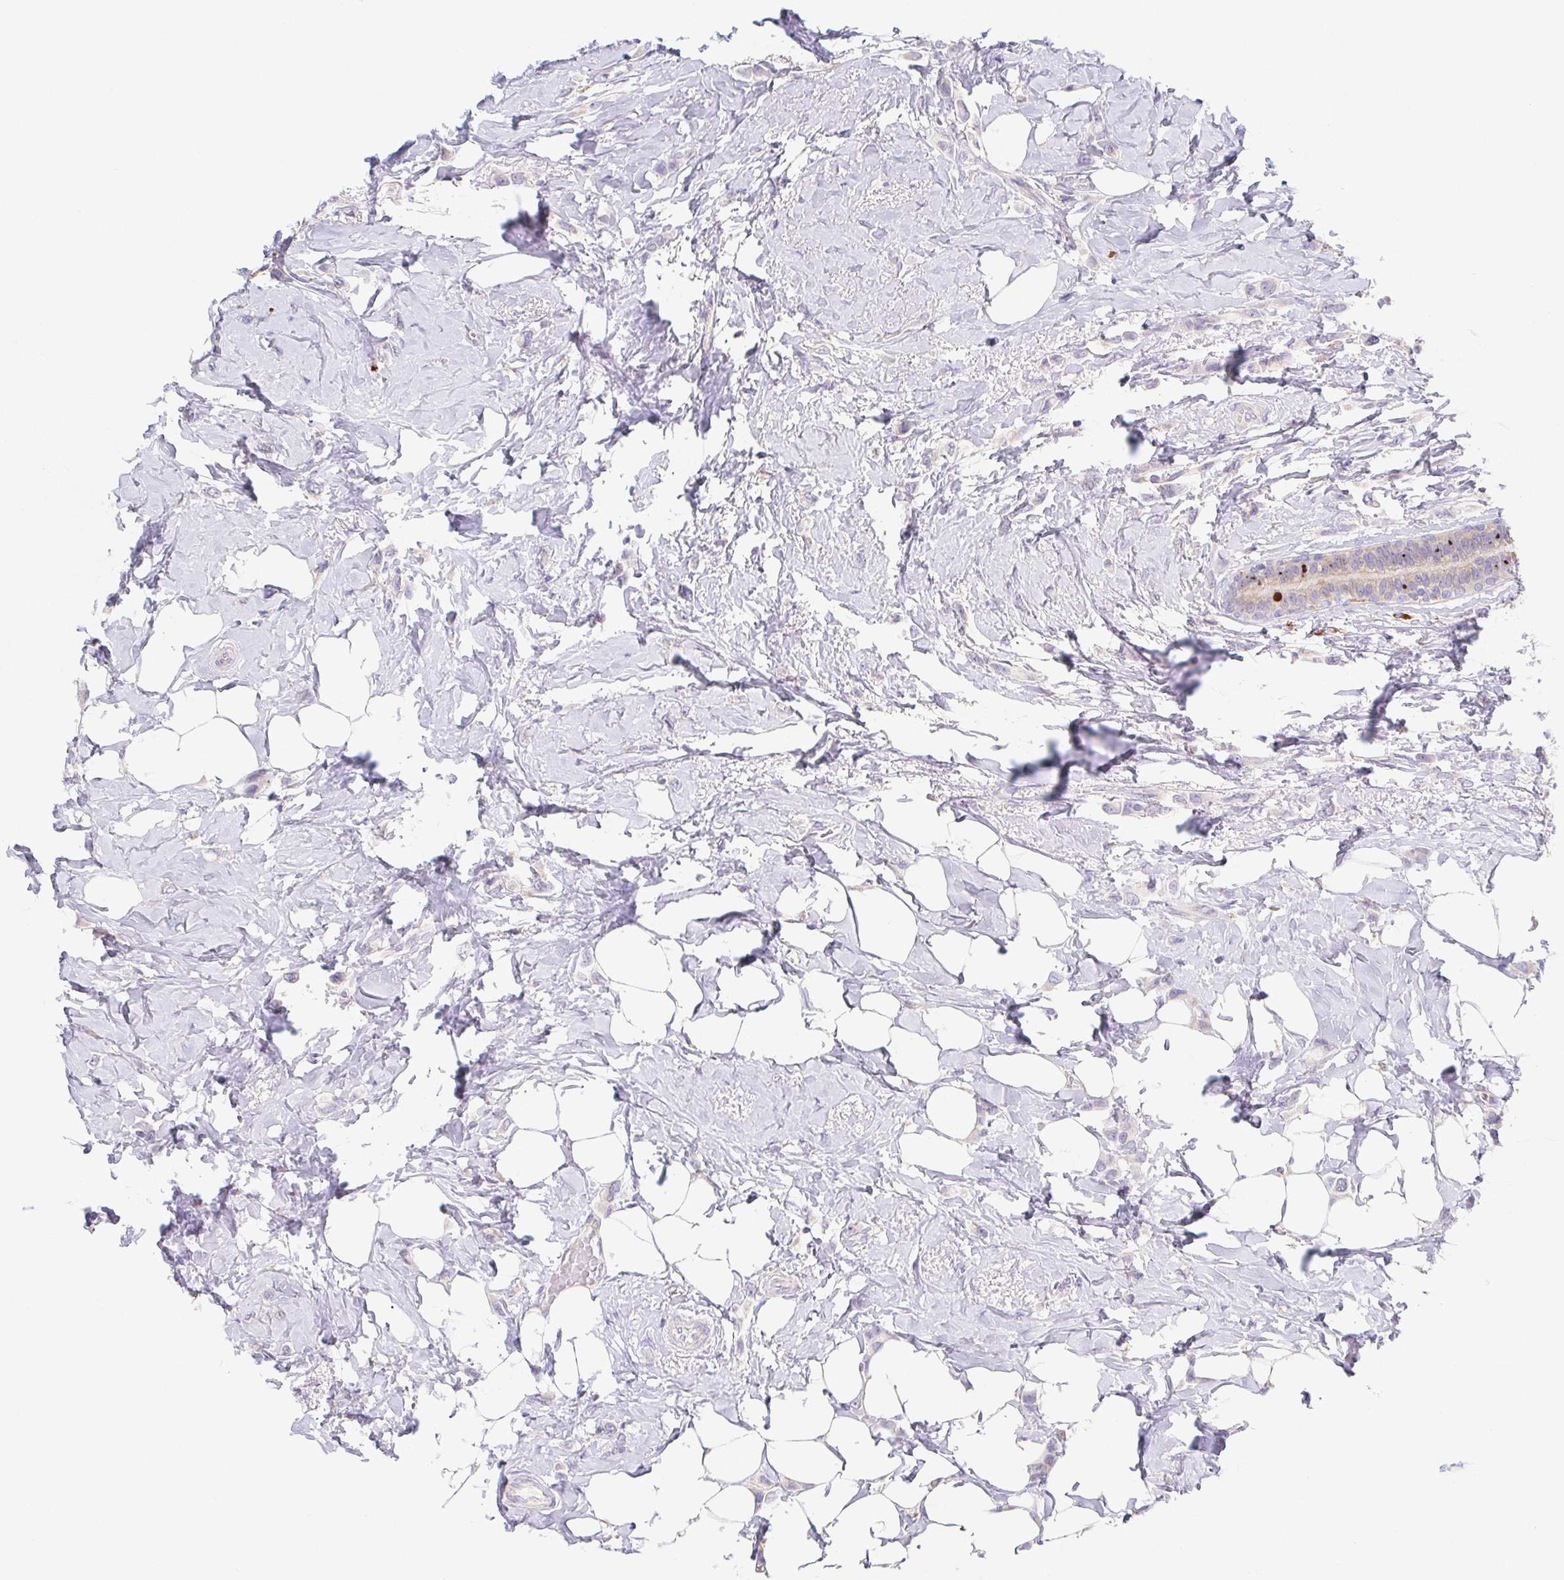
{"staining": {"intensity": "negative", "quantity": "none", "location": "none"}, "tissue": "breast cancer", "cell_type": "Tumor cells", "image_type": "cancer", "snomed": [{"axis": "morphology", "description": "Lobular carcinoma"}, {"axis": "topography", "description": "Breast"}], "caption": "Human breast cancer (lobular carcinoma) stained for a protein using immunohistochemistry displays no expression in tumor cells.", "gene": "ADAM8", "patient": {"sex": "female", "age": 66}}